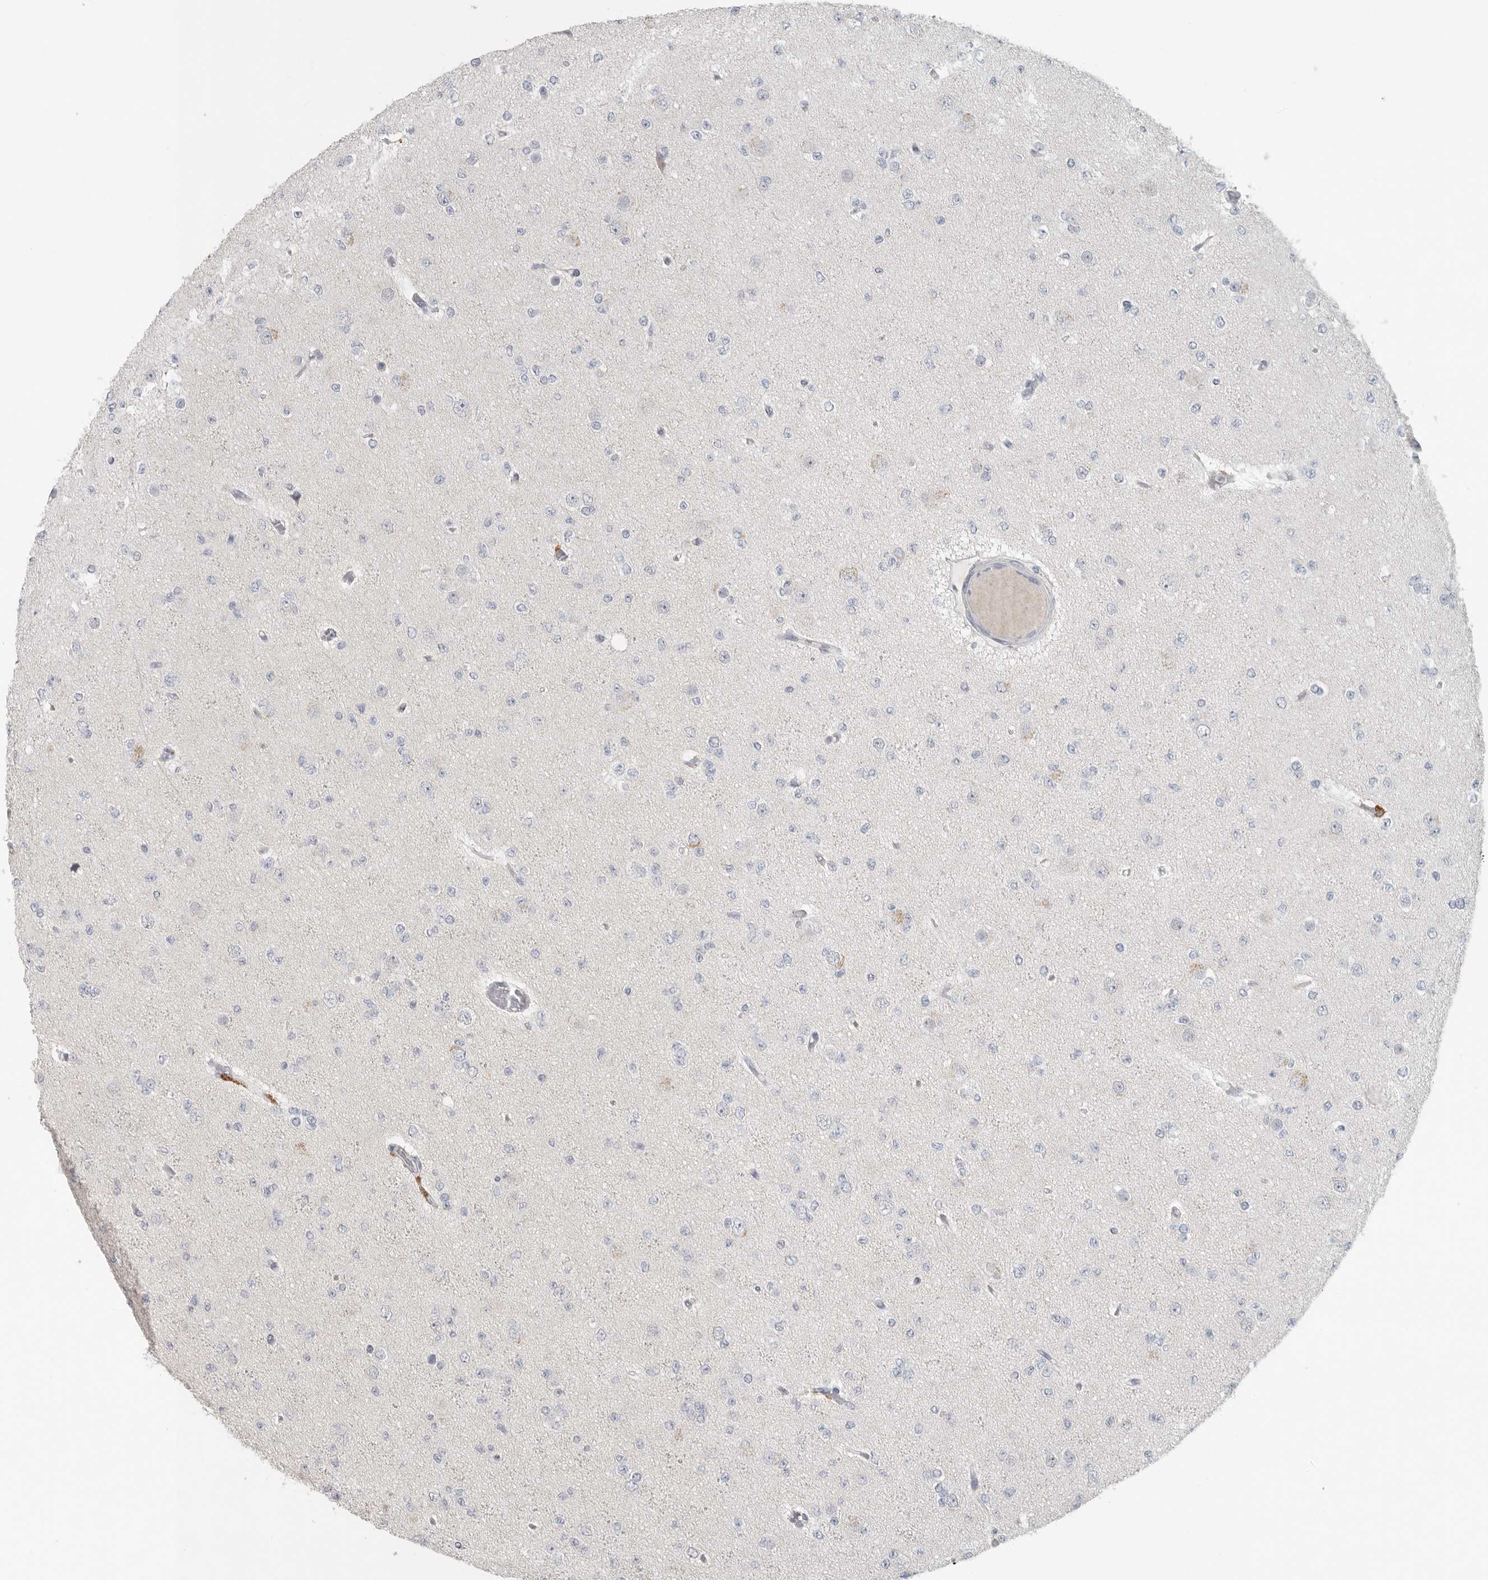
{"staining": {"intensity": "negative", "quantity": "none", "location": "none"}, "tissue": "glioma", "cell_type": "Tumor cells", "image_type": "cancer", "snomed": [{"axis": "morphology", "description": "Glioma, malignant, Low grade"}, {"axis": "topography", "description": "Brain"}], "caption": "This histopathology image is of glioma stained with IHC to label a protein in brown with the nuclei are counter-stained blue. There is no staining in tumor cells. Brightfield microscopy of IHC stained with DAB (3,3'-diaminobenzidine) (brown) and hematoxylin (blue), captured at high magnification.", "gene": "REG4", "patient": {"sex": "female", "age": 22}}